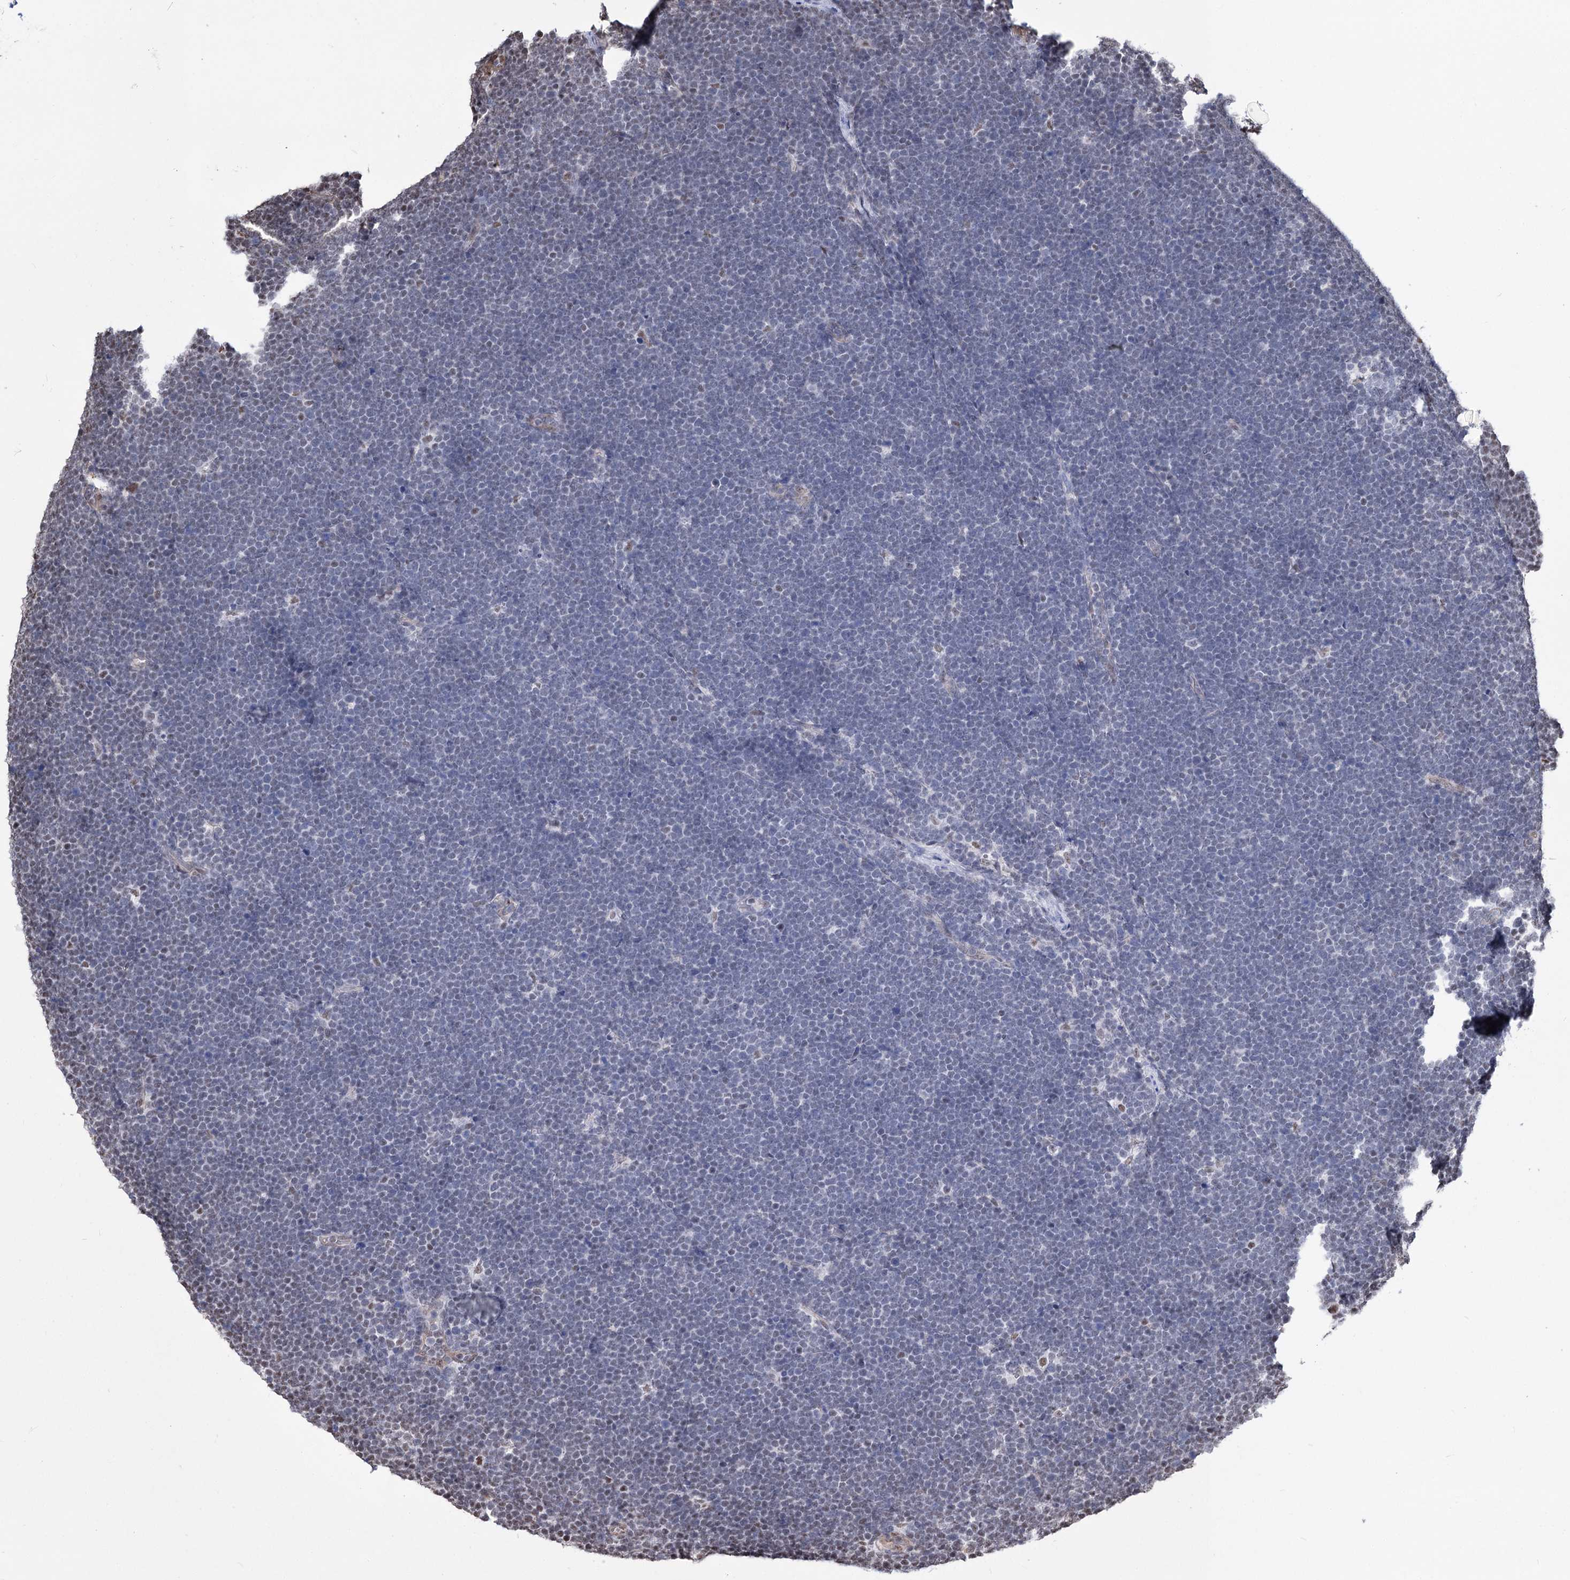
{"staining": {"intensity": "negative", "quantity": "none", "location": "none"}, "tissue": "lymphoma", "cell_type": "Tumor cells", "image_type": "cancer", "snomed": [{"axis": "morphology", "description": "Malignant lymphoma, non-Hodgkin's type, High grade"}, {"axis": "topography", "description": "Lymph node"}], "caption": "Tumor cells are negative for brown protein staining in malignant lymphoma, non-Hodgkin's type (high-grade).", "gene": "CHMP7", "patient": {"sex": "male", "age": 13}}